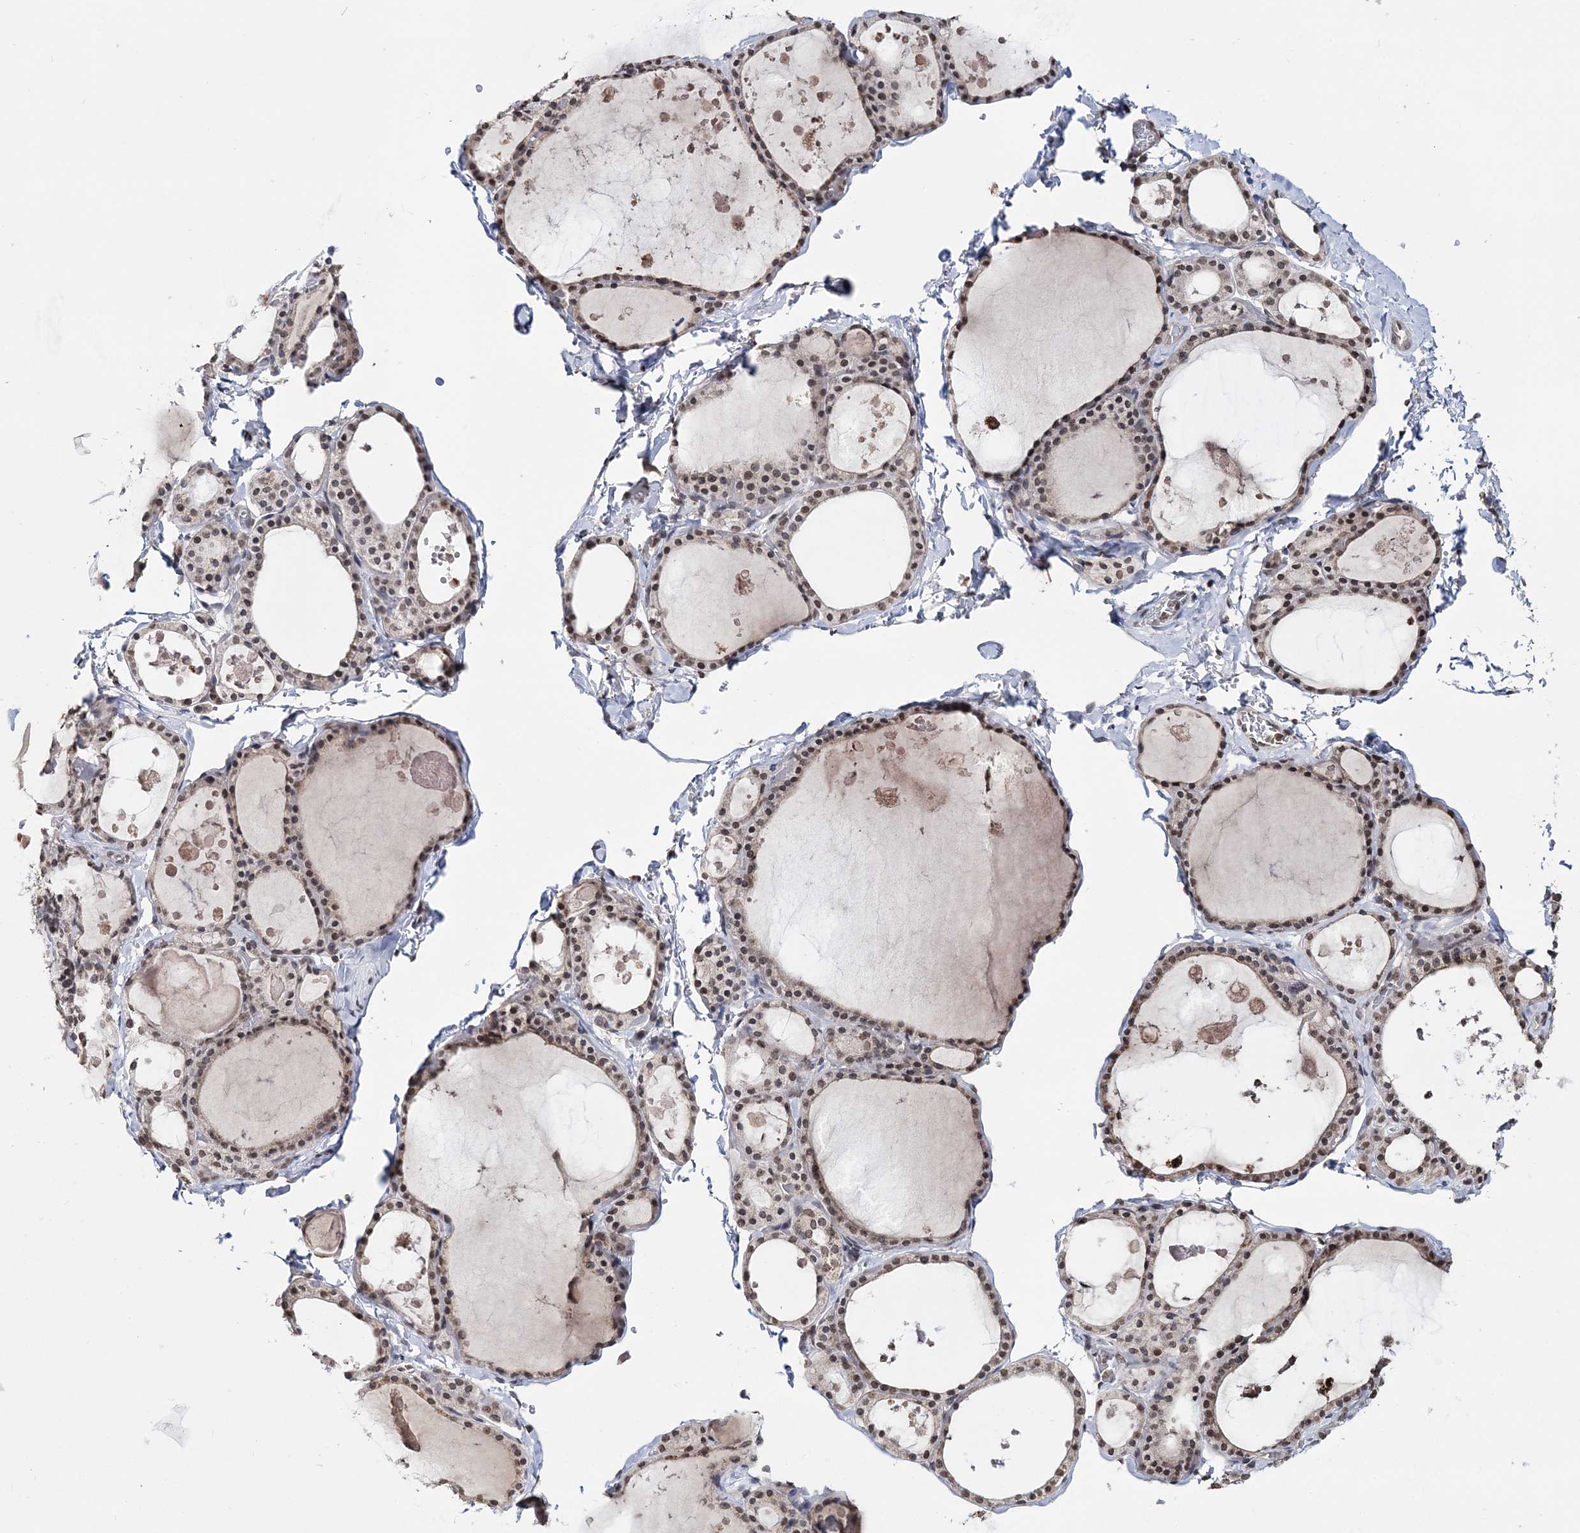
{"staining": {"intensity": "moderate", "quantity": ">75%", "location": "cytoplasmic/membranous,nuclear"}, "tissue": "thyroid gland", "cell_type": "Glandular cells", "image_type": "normal", "snomed": [{"axis": "morphology", "description": "Normal tissue, NOS"}, {"axis": "topography", "description": "Thyroid gland"}], "caption": "A brown stain shows moderate cytoplasmic/membranous,nuclear positivity of a protein in glandular cells of unremarkable human thyroid gland.", "gene": "SOWAHB", "patient": {"sex": "male", "age": 56}}